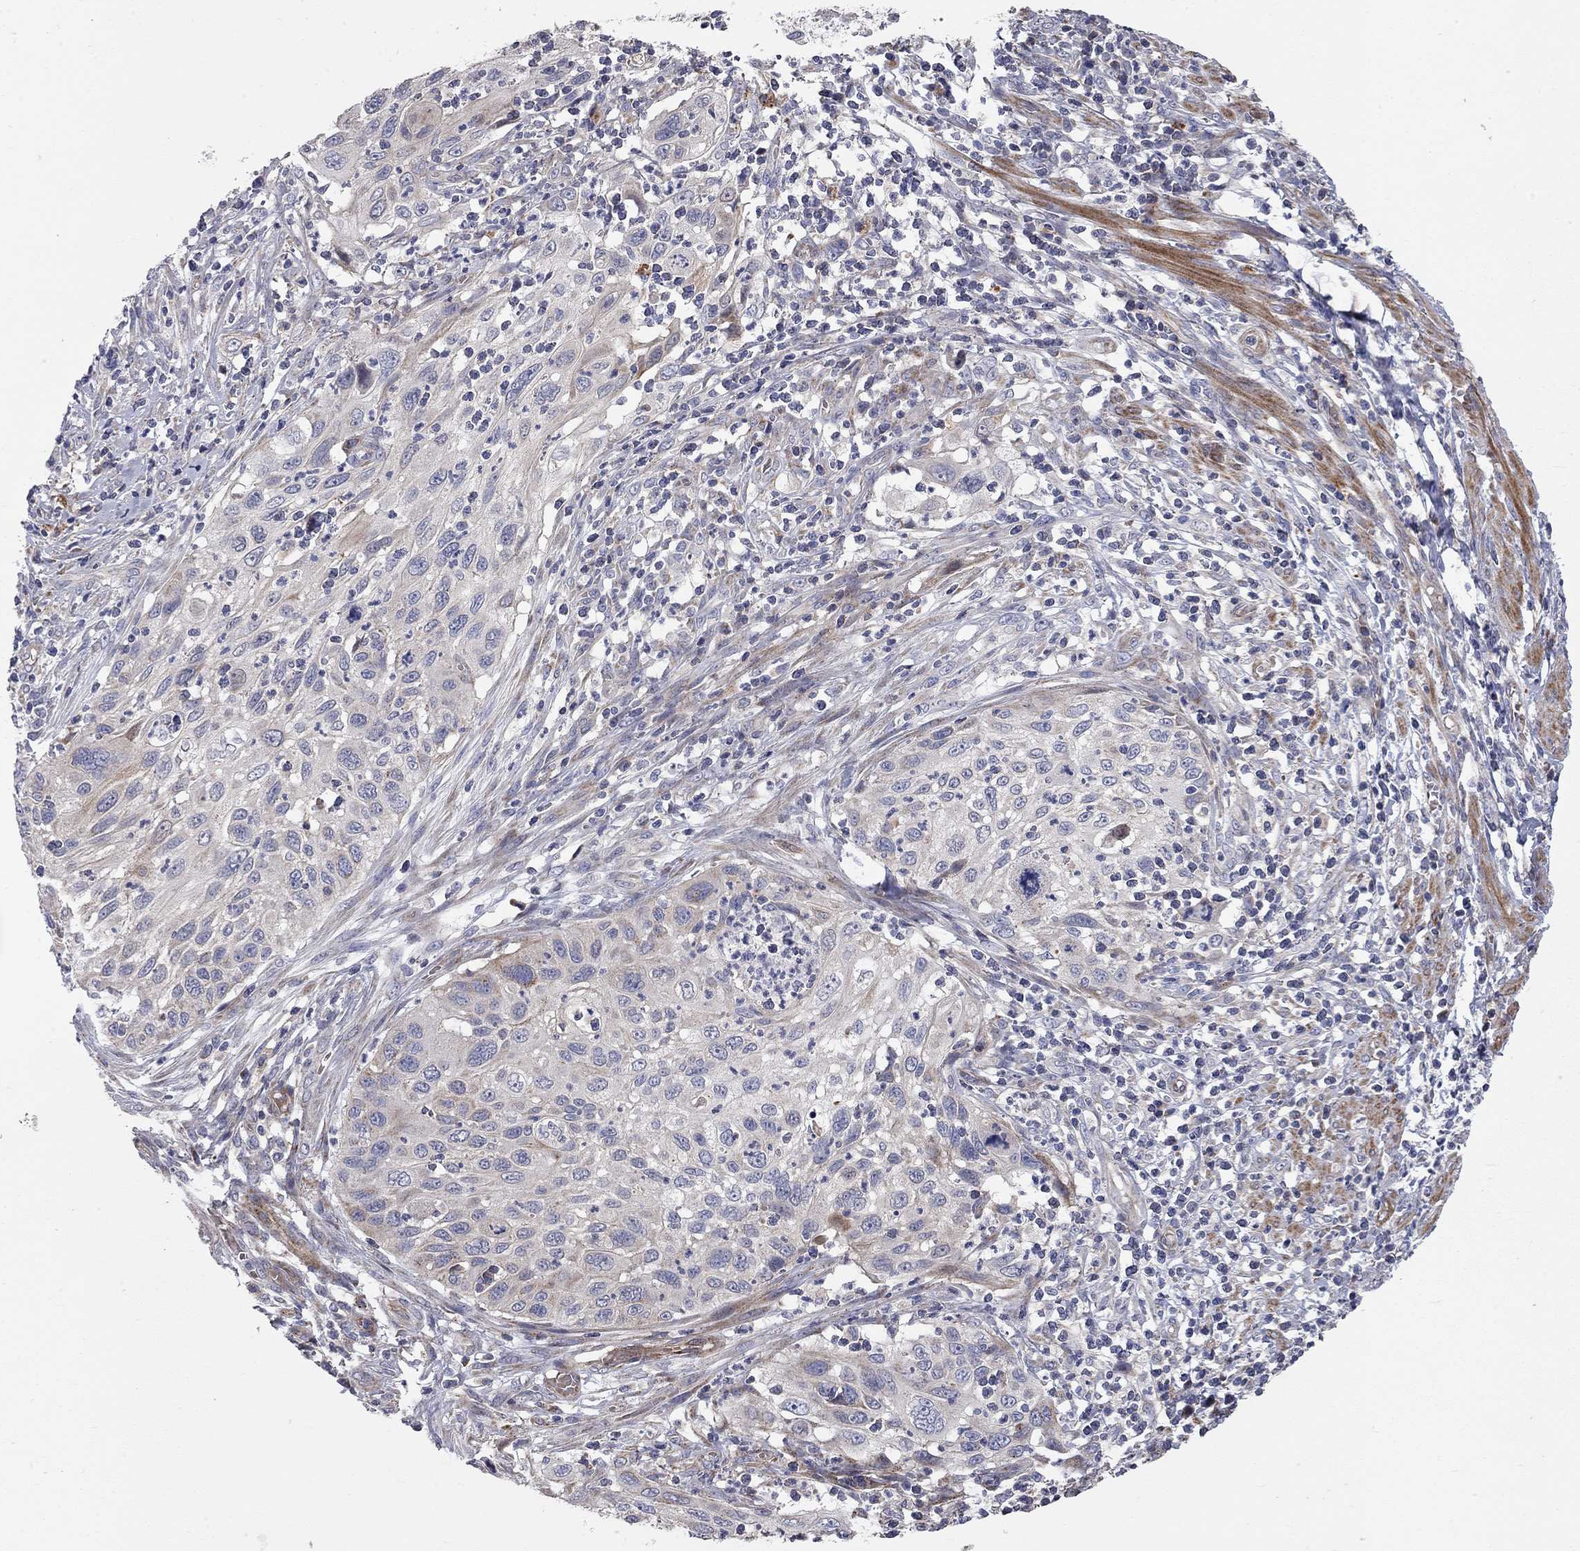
{"staining": {"intensity": "weak", "quantity": "<25%", "location": "cytoplasmic/membranous"}, "tissue": "cervical cancer", "cell_type": "Tumor cells", "image_type": "cancer", "snomed": [{"axis": "morphology", "description": "Squamous cell carcinoma, NOS"}, {"axis": "topography", "description": "Cervix"}], "caption": "Cervical cancer (squamous cell carcinoma) was stained to show a protein in brown. There is no significant positivity in tumor cells.", "gene": "KANSL1L", "patient": {"sex": "female", "age": 70}}